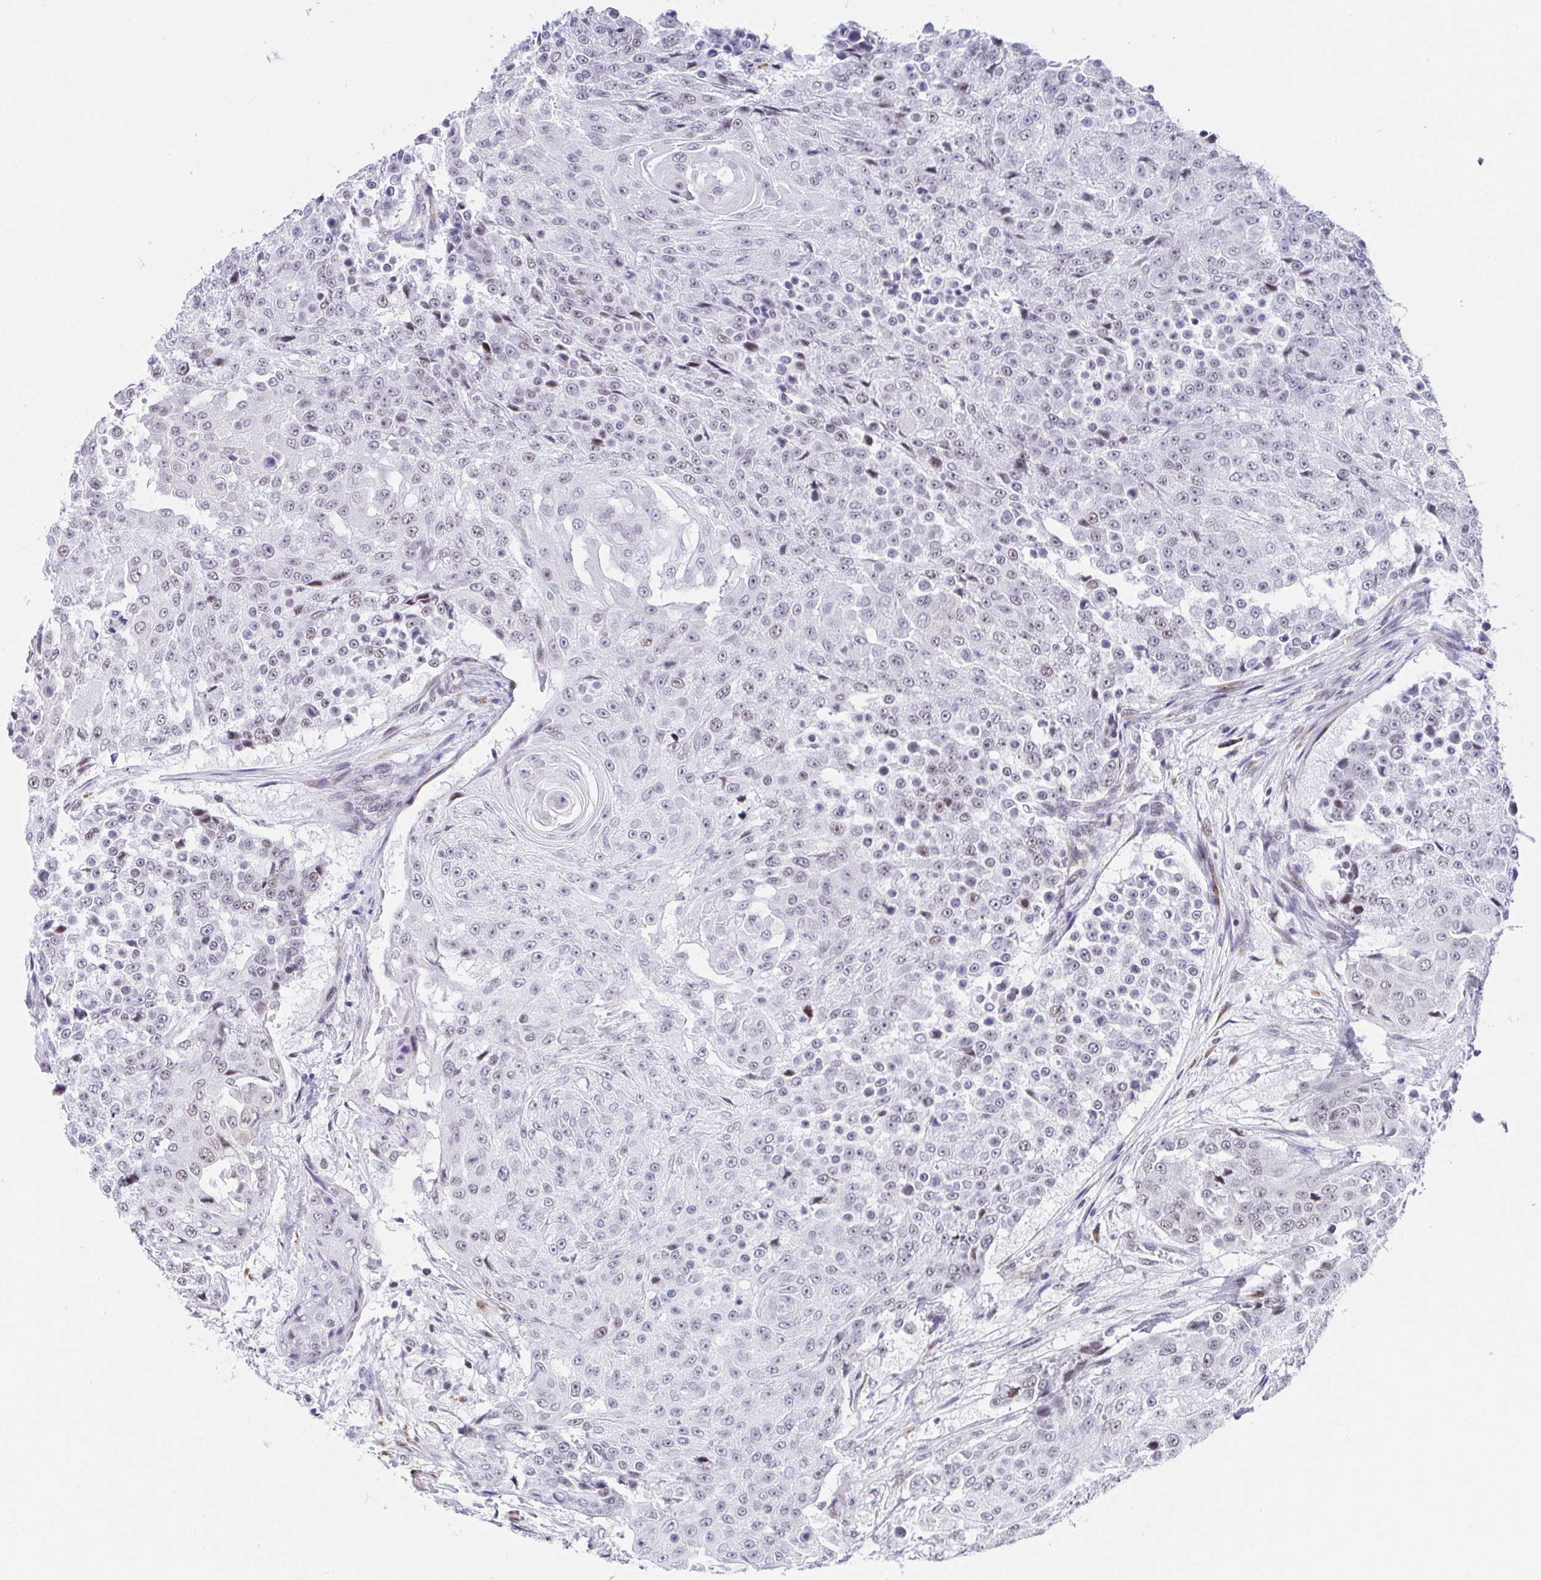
{"staining": {"intensity": "weak", "quantity": "<25%", "location": "nuclear"}, "tissue": "urothelial cancer", "cell_type": "Tumor cells", "image_type": "cancer", "snomed": [{"axis": "morphology", "description": "Urothelial carcinoma, High grade"}, {"axis": "topography", "description": "Urinary bladder"}], "caption": "Micrograph shows no significant protein staining in tumor cells of urothelial cancer. Brightfield microscopy of immunohistochemistry stained with DAB (3,3'-diaminobenzidine) (brown) and hematoxylin (blue), captured at high magnification.", "gene": "WDR72", "patient": {"sex": "female", "age": 63}}